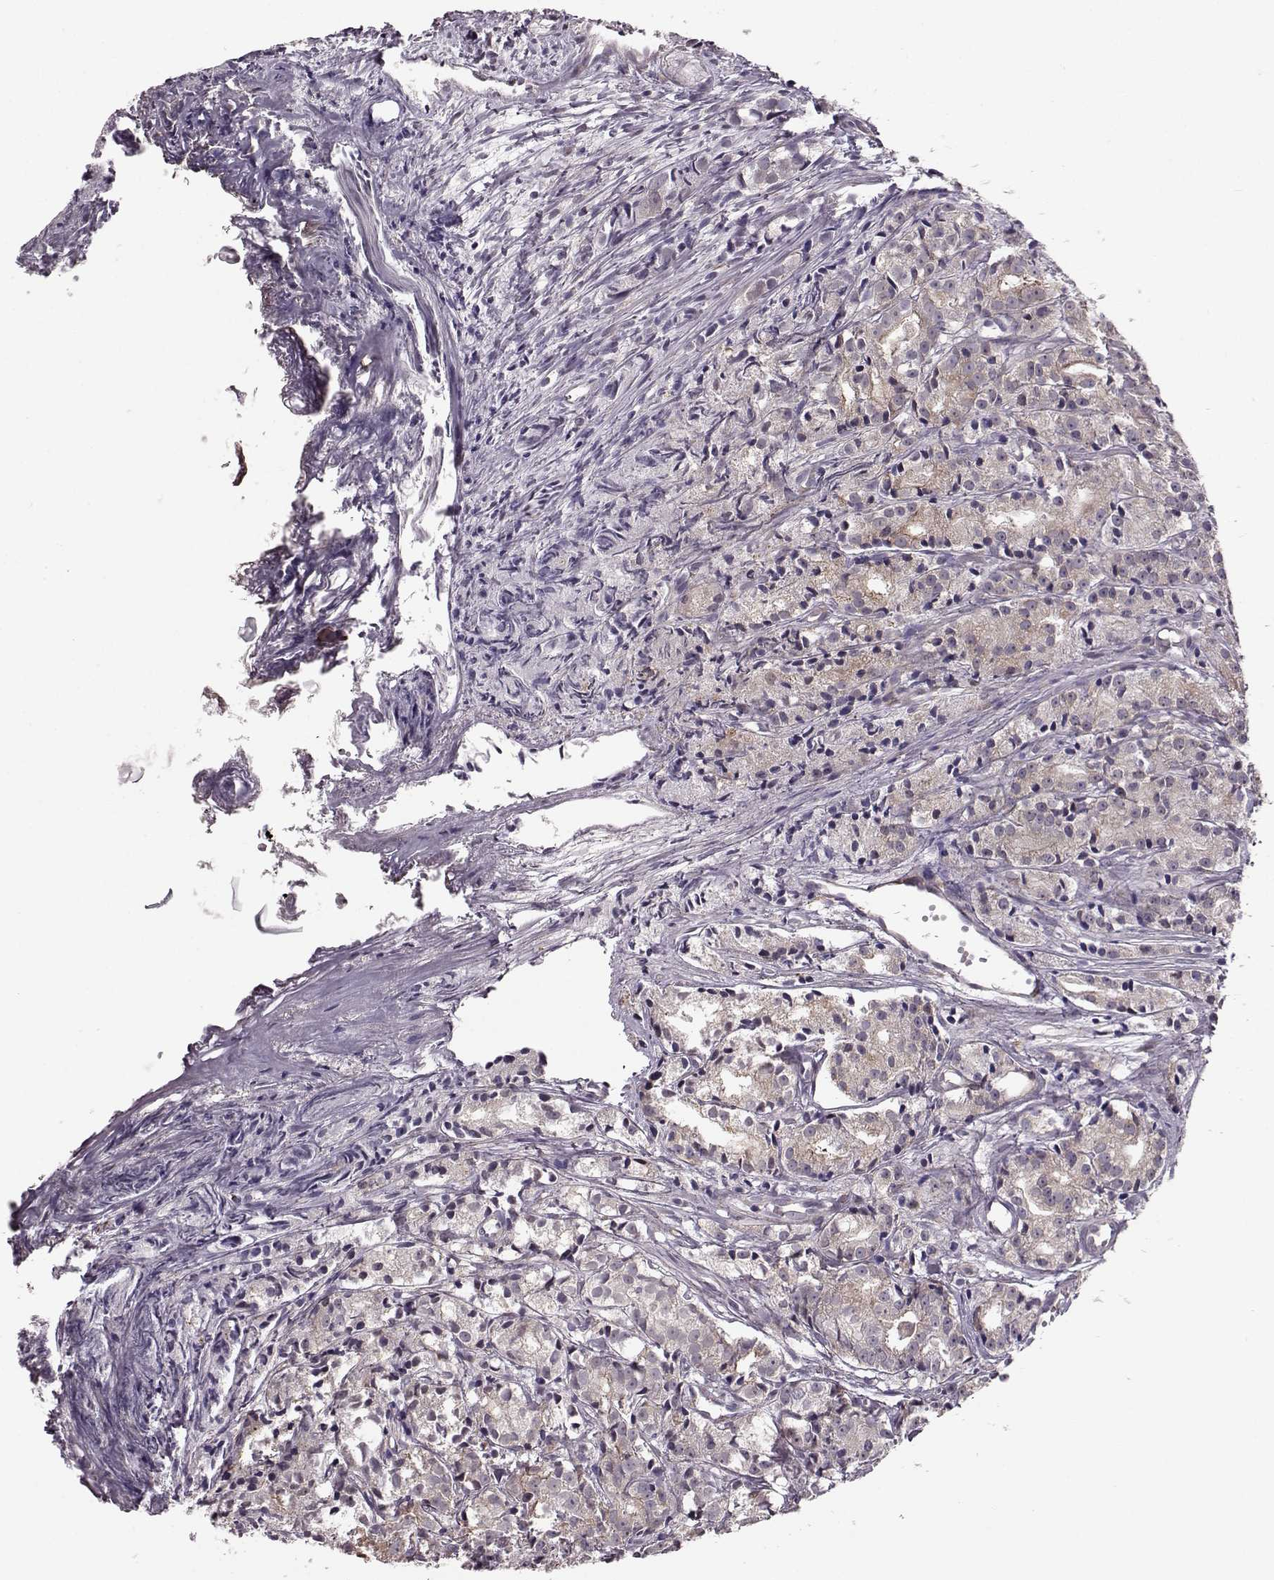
{"staining": {"intensity": "negative", "quantity": "none", "location": "none"}, "tissue": "prostate cancer", "cell_type": "Tumor cells", "image_type": "cancer", "snomed": [{"axis": "morphology", "description": "Adenocarcinoma, Medium grade"}, {"axis": "topography", "description": "Prostate"}], "caption": "Protein analysis of prostate medium-grade adenocarcinoma displays no significant positivity in tumor cells.", "gene": "KLF6", "patient": {"sex": "male", "age": 74}}